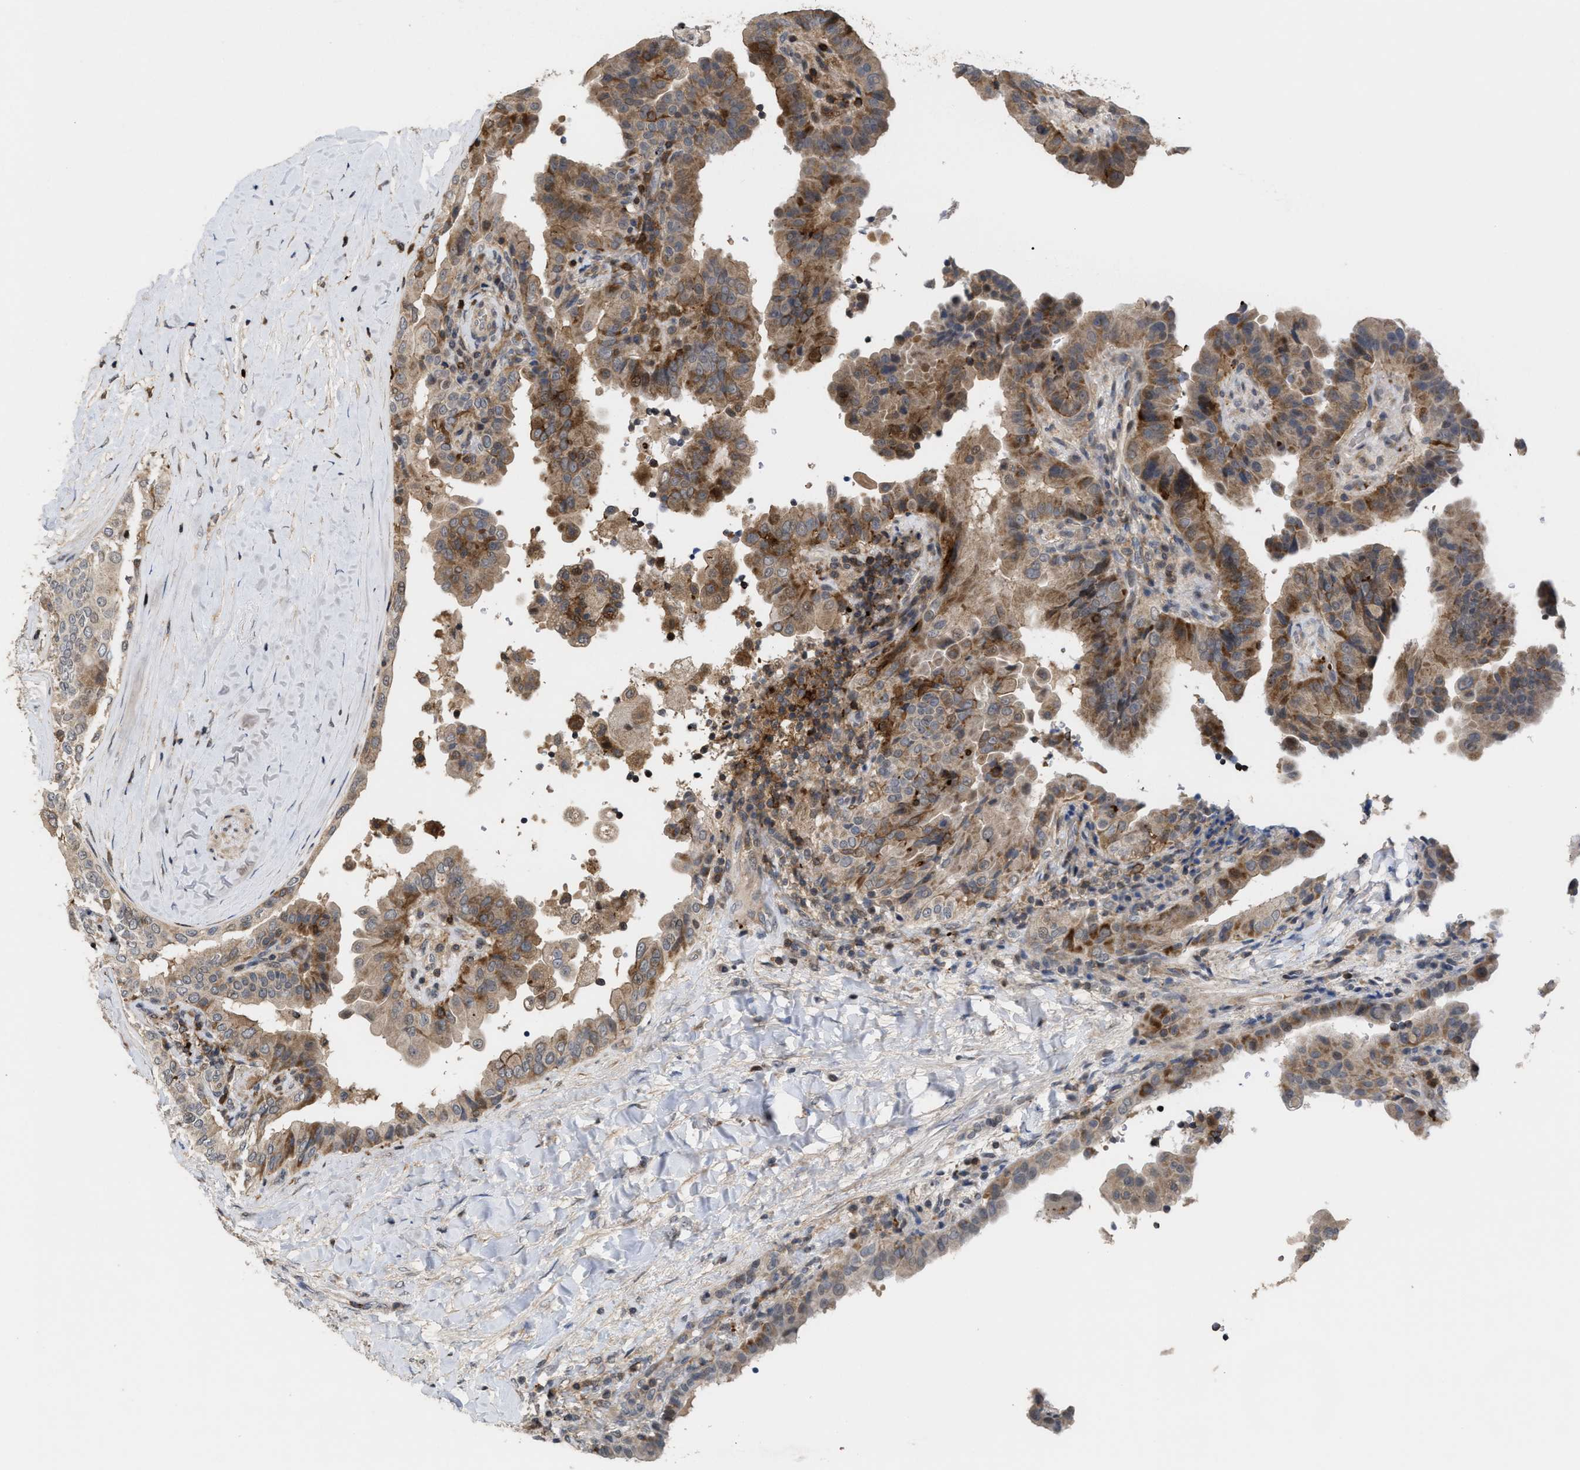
{"staining": {"intensity": "moderate", "quantity": ">75%", "location": "cytoplasmic/membranous"}, "tissue": "thyroid cancer", "cell_type": "Tumor cells", "image_type": "cancer", "snomed": [{"axis": "morphology", "description": "Papillary adenocarcinoma, NOS"}, {"axis": "topography", "description": "Thyroid gland"}], "caption": "A brown stain highlights moderate cytoplasmic/membranous expression of a protein in human papillary adenocarcinoma (thyroid) tumor cells. Using DAB (brown) and hematoxylin (blue) stains, captured at high magnification using brightfield microscopy.", "gene": "PTPRE", "patient": {"sex": "male", "age": 33}}